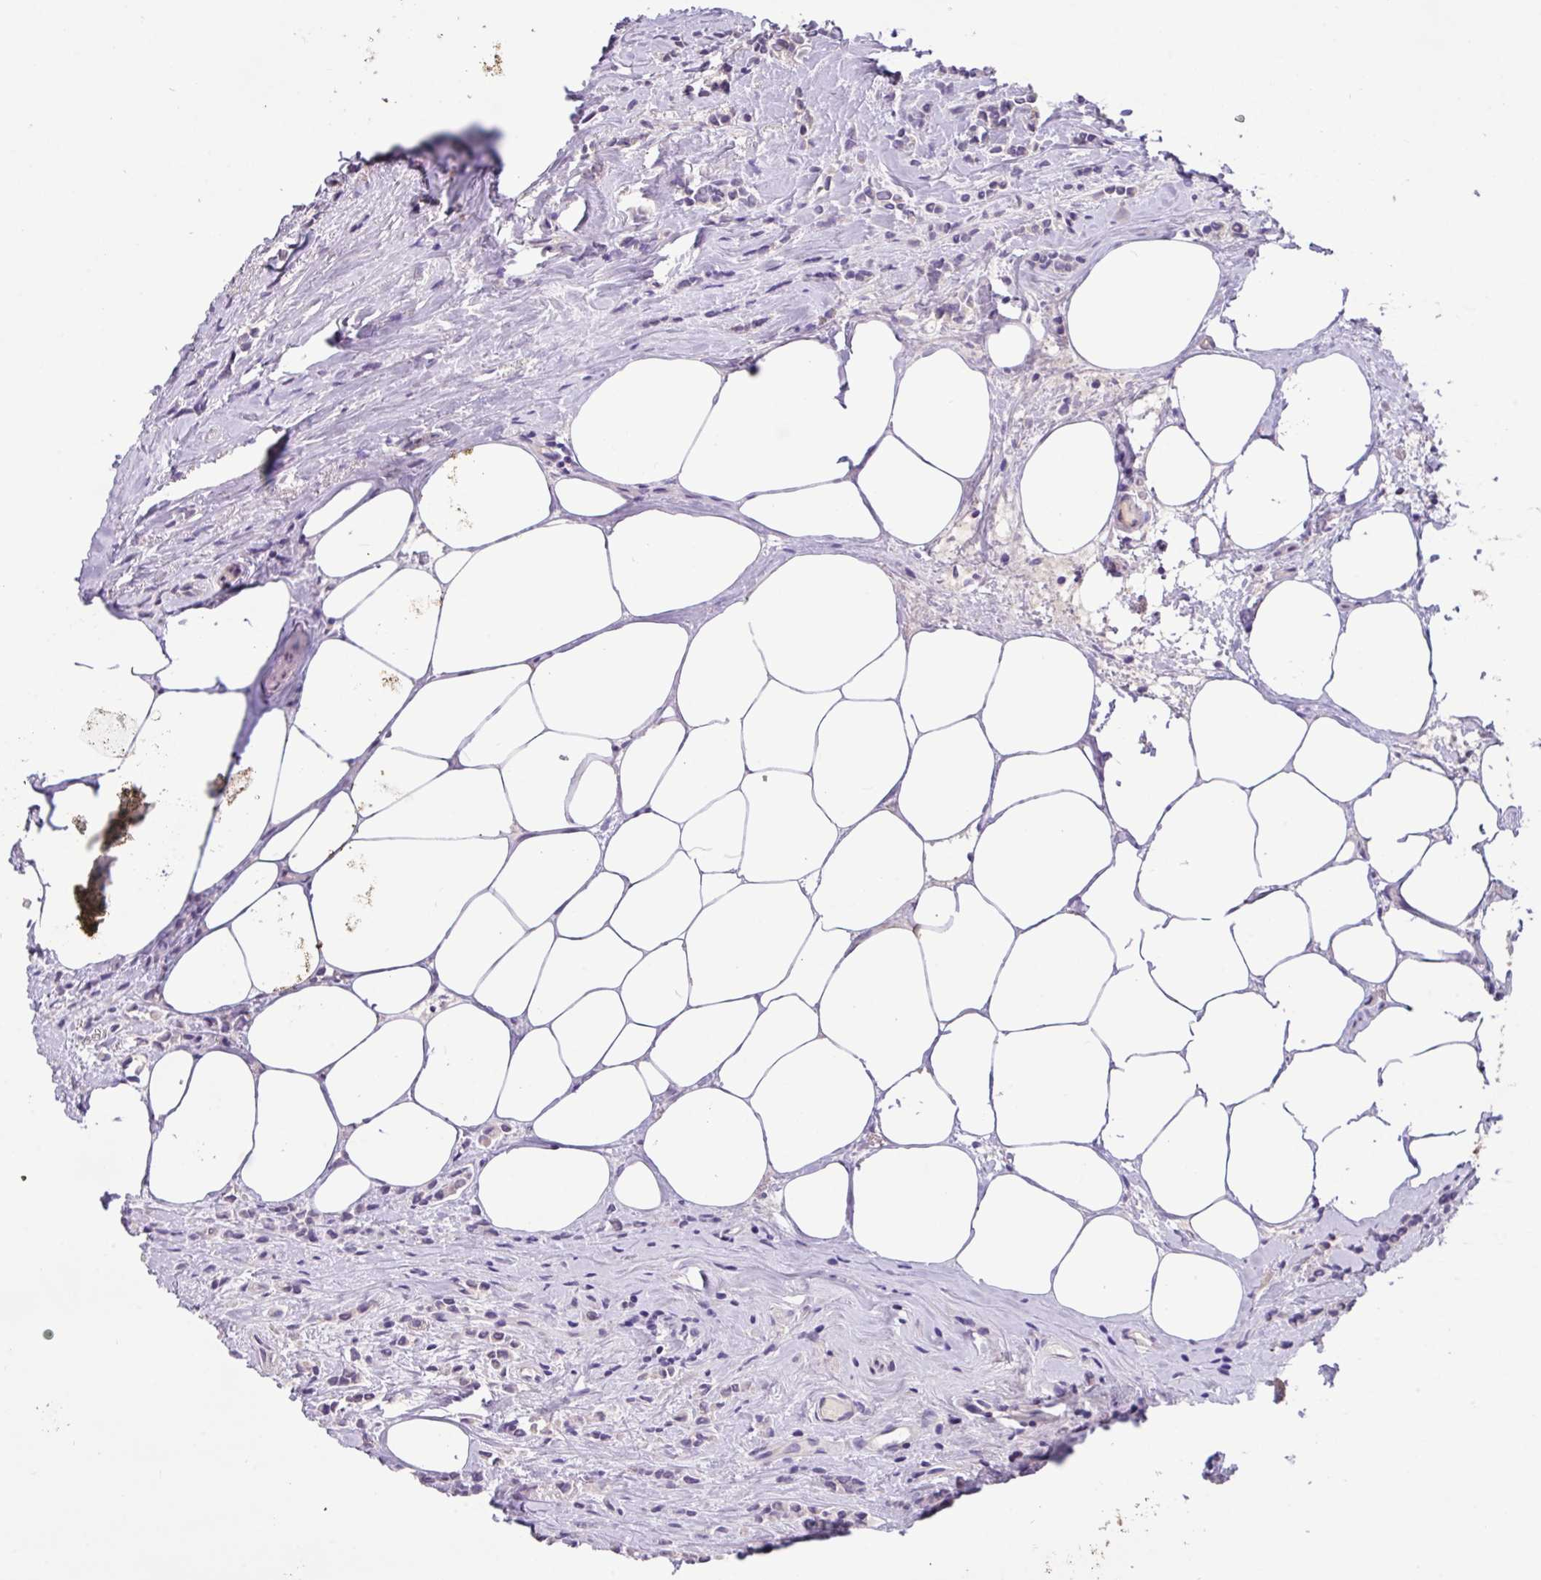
{"staining": {"intensity": "negative", "quantity": "none", "location": "none"}, "tissue": "breast cancer", "cell_type": "Tumor cells", "image_type": "cancer", "snomed": [{"axis": "morphology", "description": "Lobular carcinoma"}, {"axis": "topography", "description": "Breast"}], "caption": "Immunohistochemistry (IHC) of human breast lobular carcinoma reveals no staining in tumor cells.", "gene": "PAX8", "patient": {"sex": "female", "age": 84}}